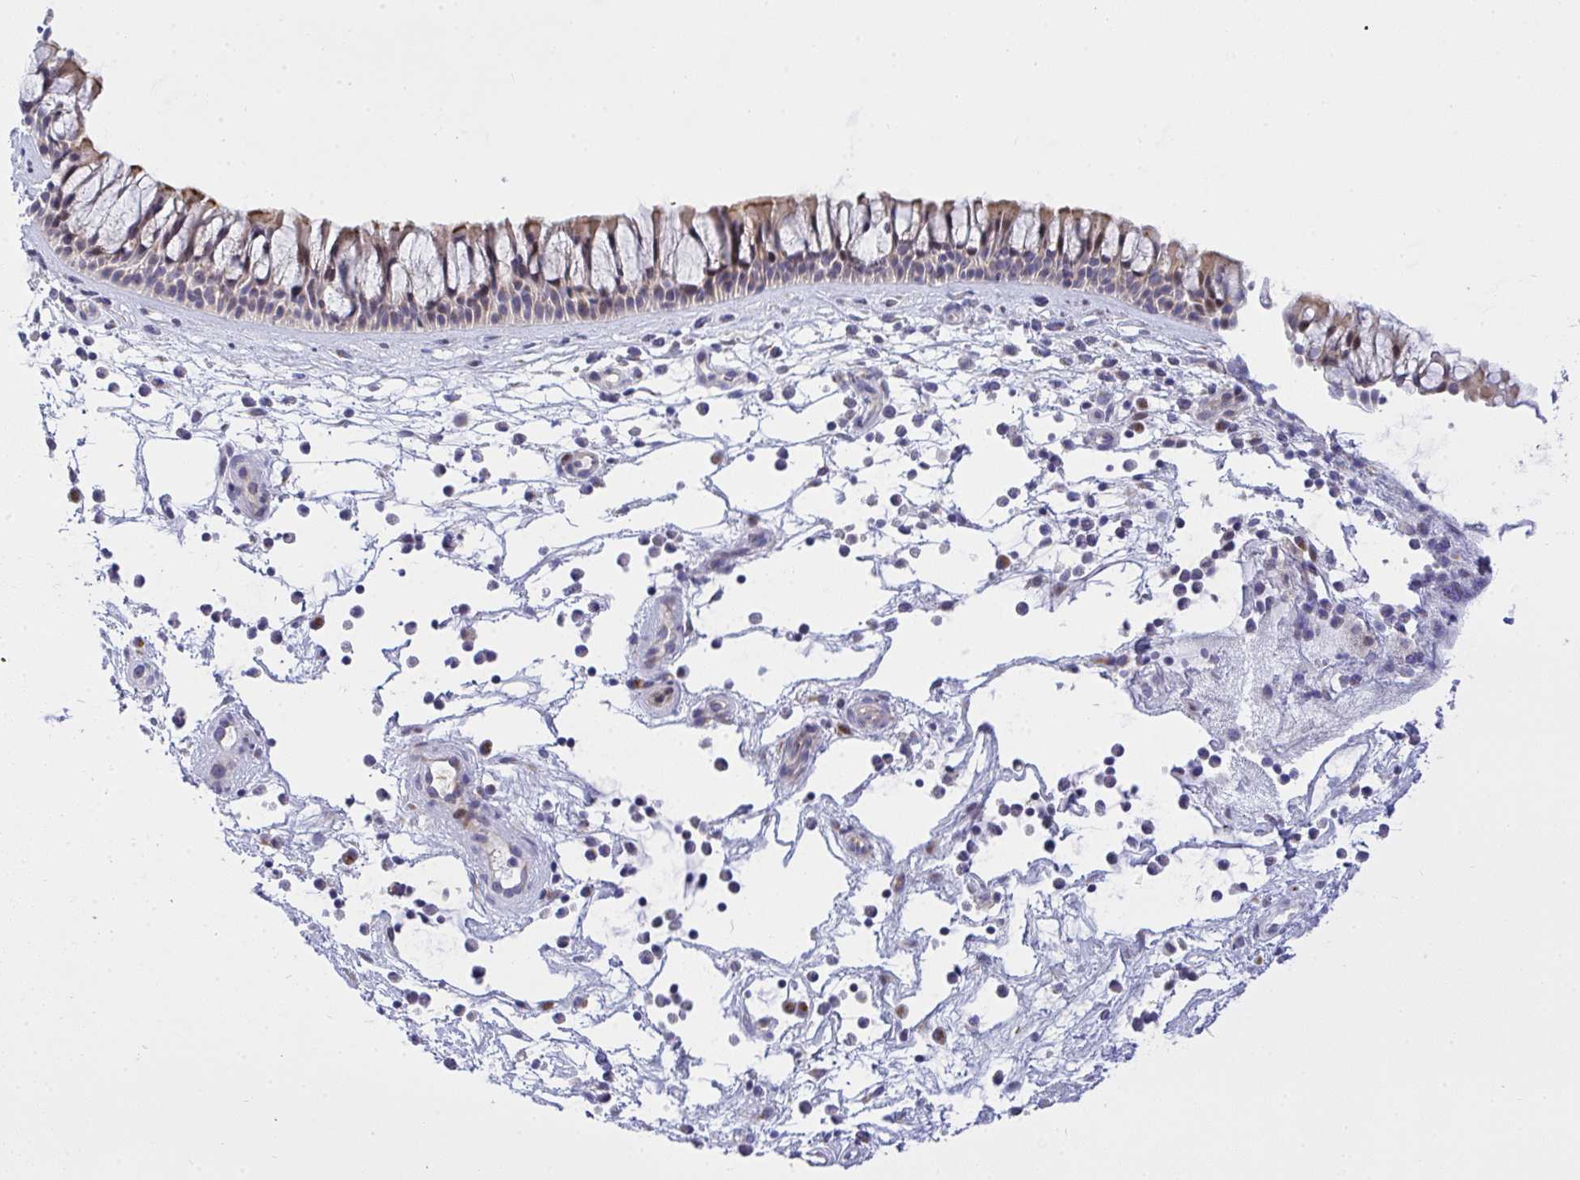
{"staining": {"intensity": "strong", "quantity": "25%-75%", "location": "cytoplasmic/membranous"}, "tissue": "nasopharynx", "cell_type": "Respiratory epithelial cells", "image_type": "normal", "snomed": [{"axis": "morphology", "description": "Normal tissue, NOS"}, {"axis": "topography", "description": "Nasopharynx"}], "caption": "The immunohistochemical stain labels strong cytoplasmic/membranous expression in respiratory epithelial cells of benign nasopharynx. The staining was performed using DAB (3,3'-diaminobenzidine) to visualize the protein expression in brown, while the nuclei were stained in blue with hematoxylin (Magnification: 20x).", "gene": "ZNF554", "patient": {"sex": "male", "age": 56}}